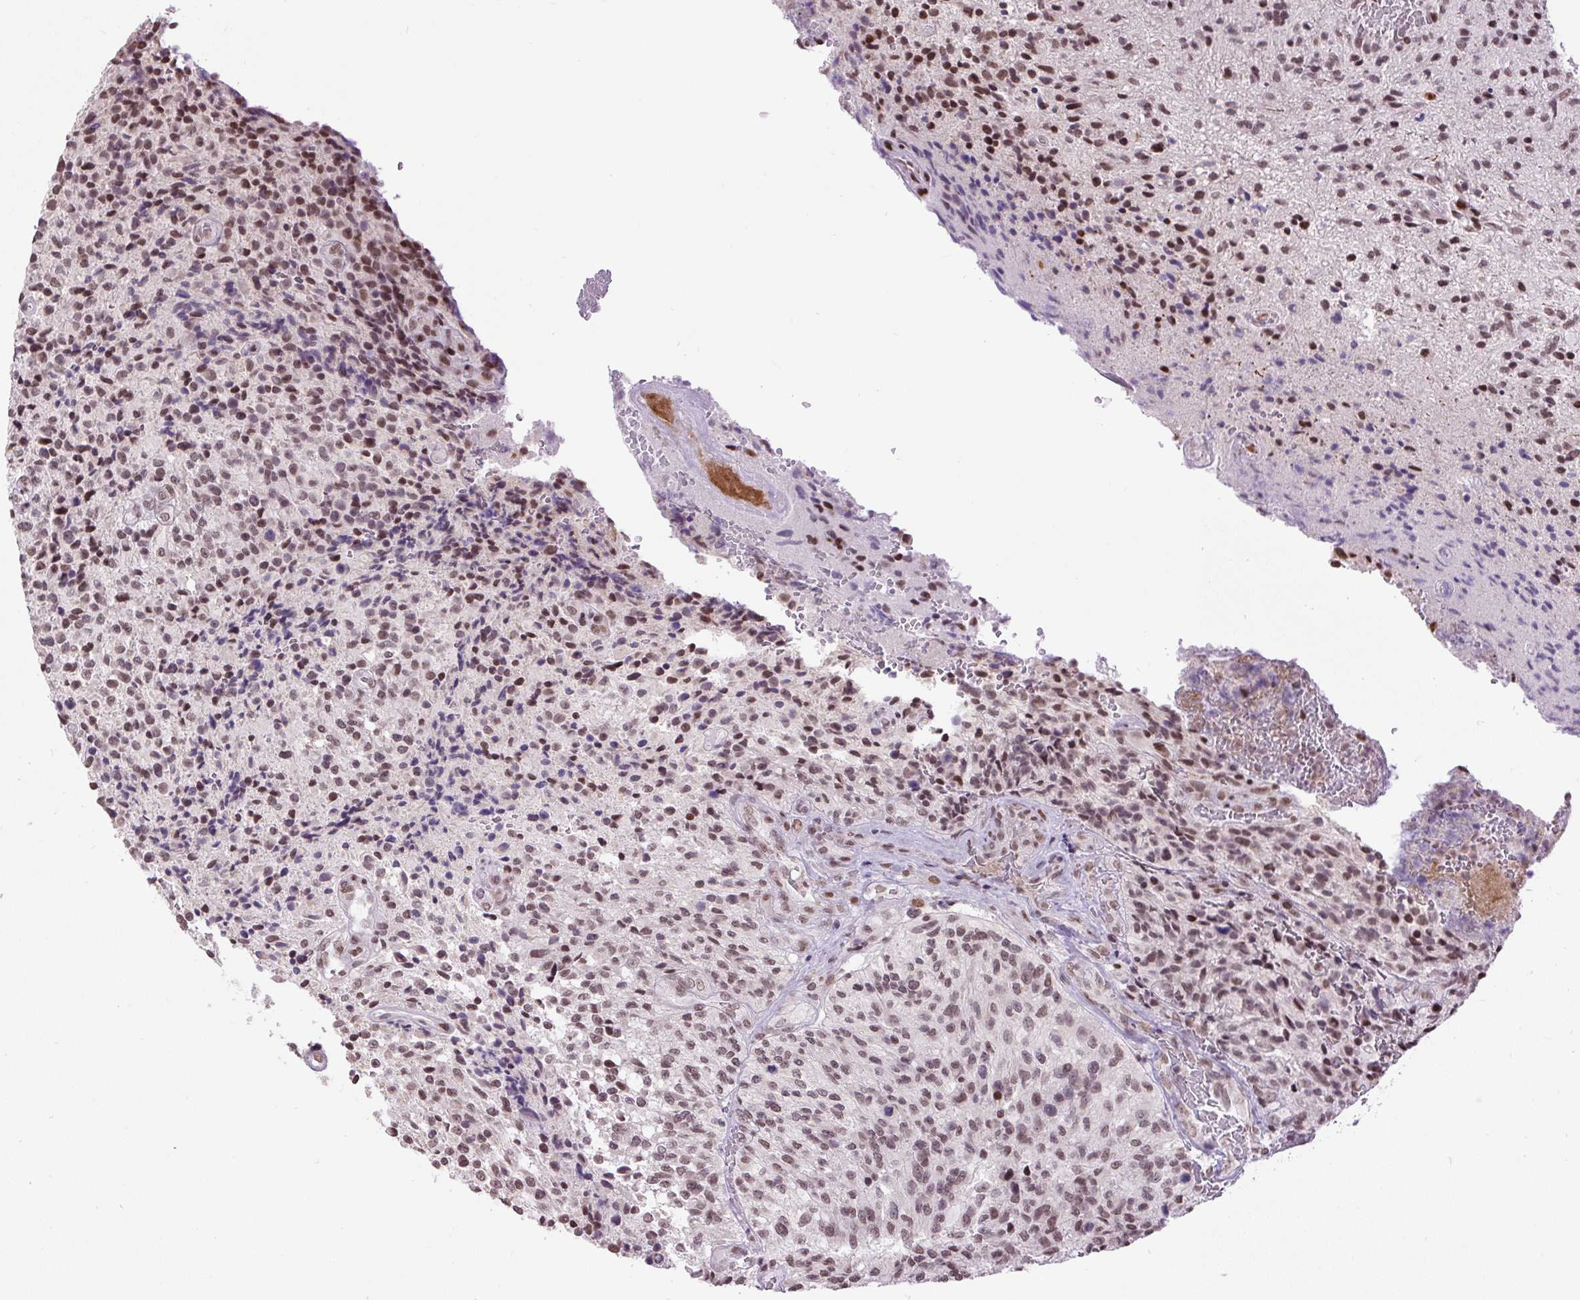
{"staining": {"intensity": "moderate", "quantity": ">75%", "location": "nuclear"}, "tissue": "glioma", "cell_type": "Tumor cells", "image_type": "cancer", "snomed": [{"axis": "morphology", "description": "Normal tissue, NOS"}, {"axis": "morphology", "description": "Glioma, malignant, High grade"}, {"axis": "topography", "description": "Cerebral cortex"}], "caption": "Immunohistochemistry (IHC) of malignant high-grade glioma exhibits medium levels of moderate nuclear staining in about >75% of tumor cells.", "gene": "ZNF672", "patient": {"sex": "male", "age": 56}}